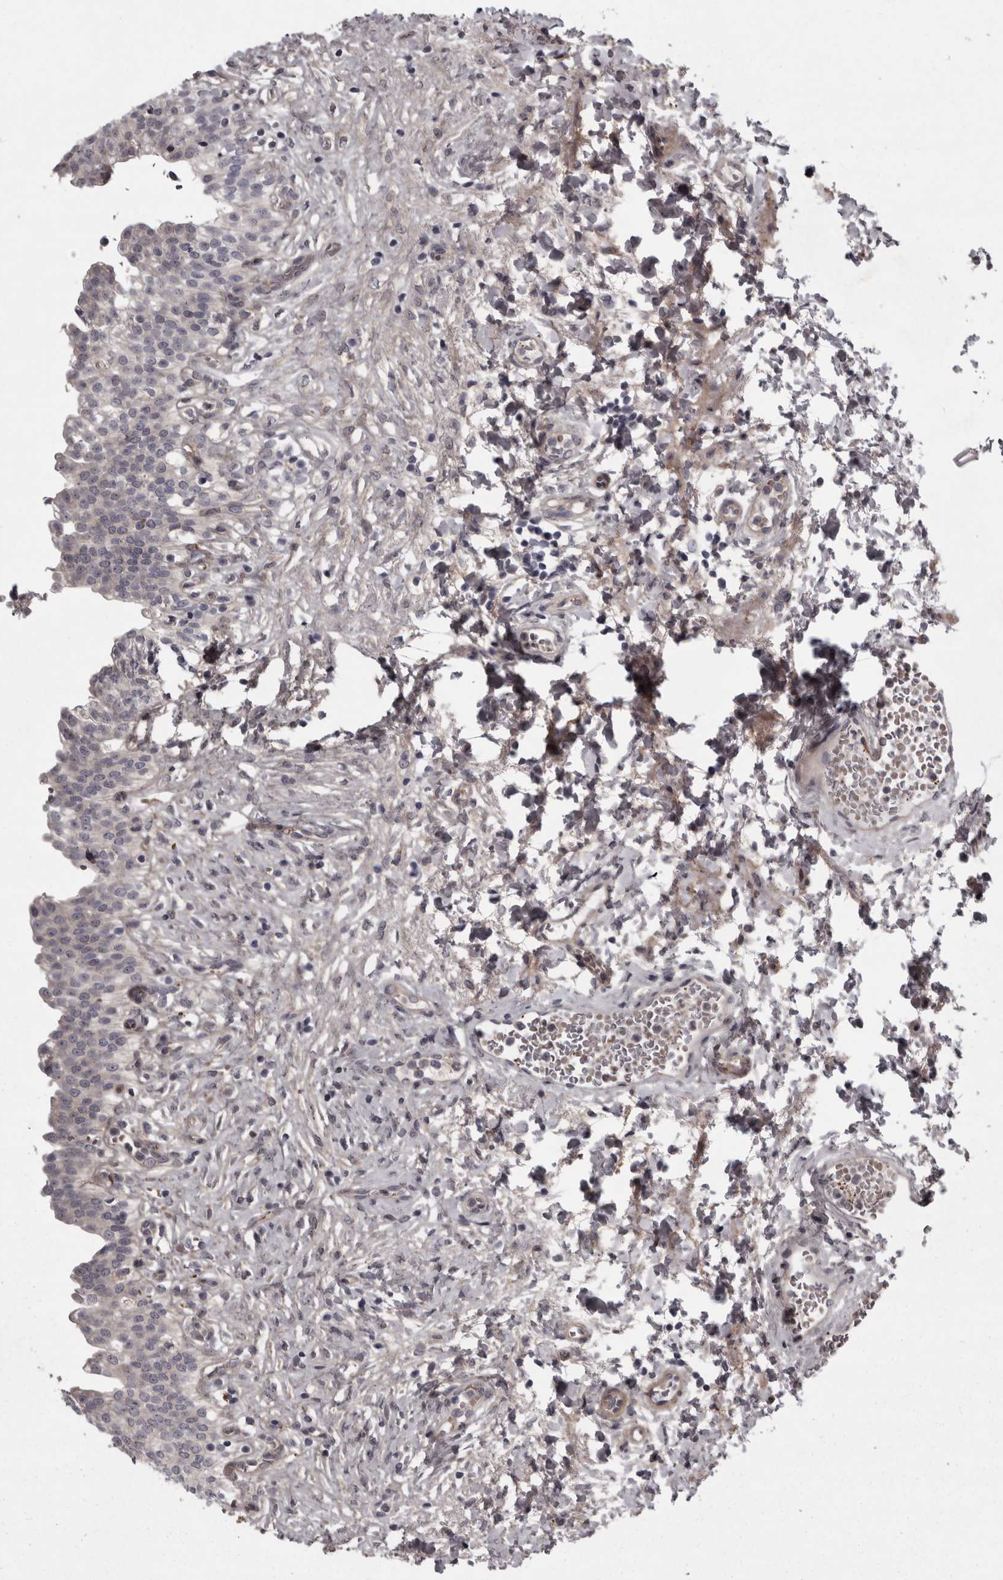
{"staining": {"intensity": "negative", "quantity": "none", "location": "none"}, "tissue": "urinary bladder", "cell_type": "Urothelial cells", "image_type": "normal", "snomed": [{"axis": "morphology", "description": "Urothelial carcinoma, High grade"}, {"axis": "topography", "description": "Urinary bladder"}], "caption": "Immunohistochemistry (IHC) histopathology image of unremarkable urinary bladder: human urinary bladder stained with DAB displays no significant protein staining in urothelial cells.", "gene": "RSU1", "patient": {"sex": "male", "age": 46}}